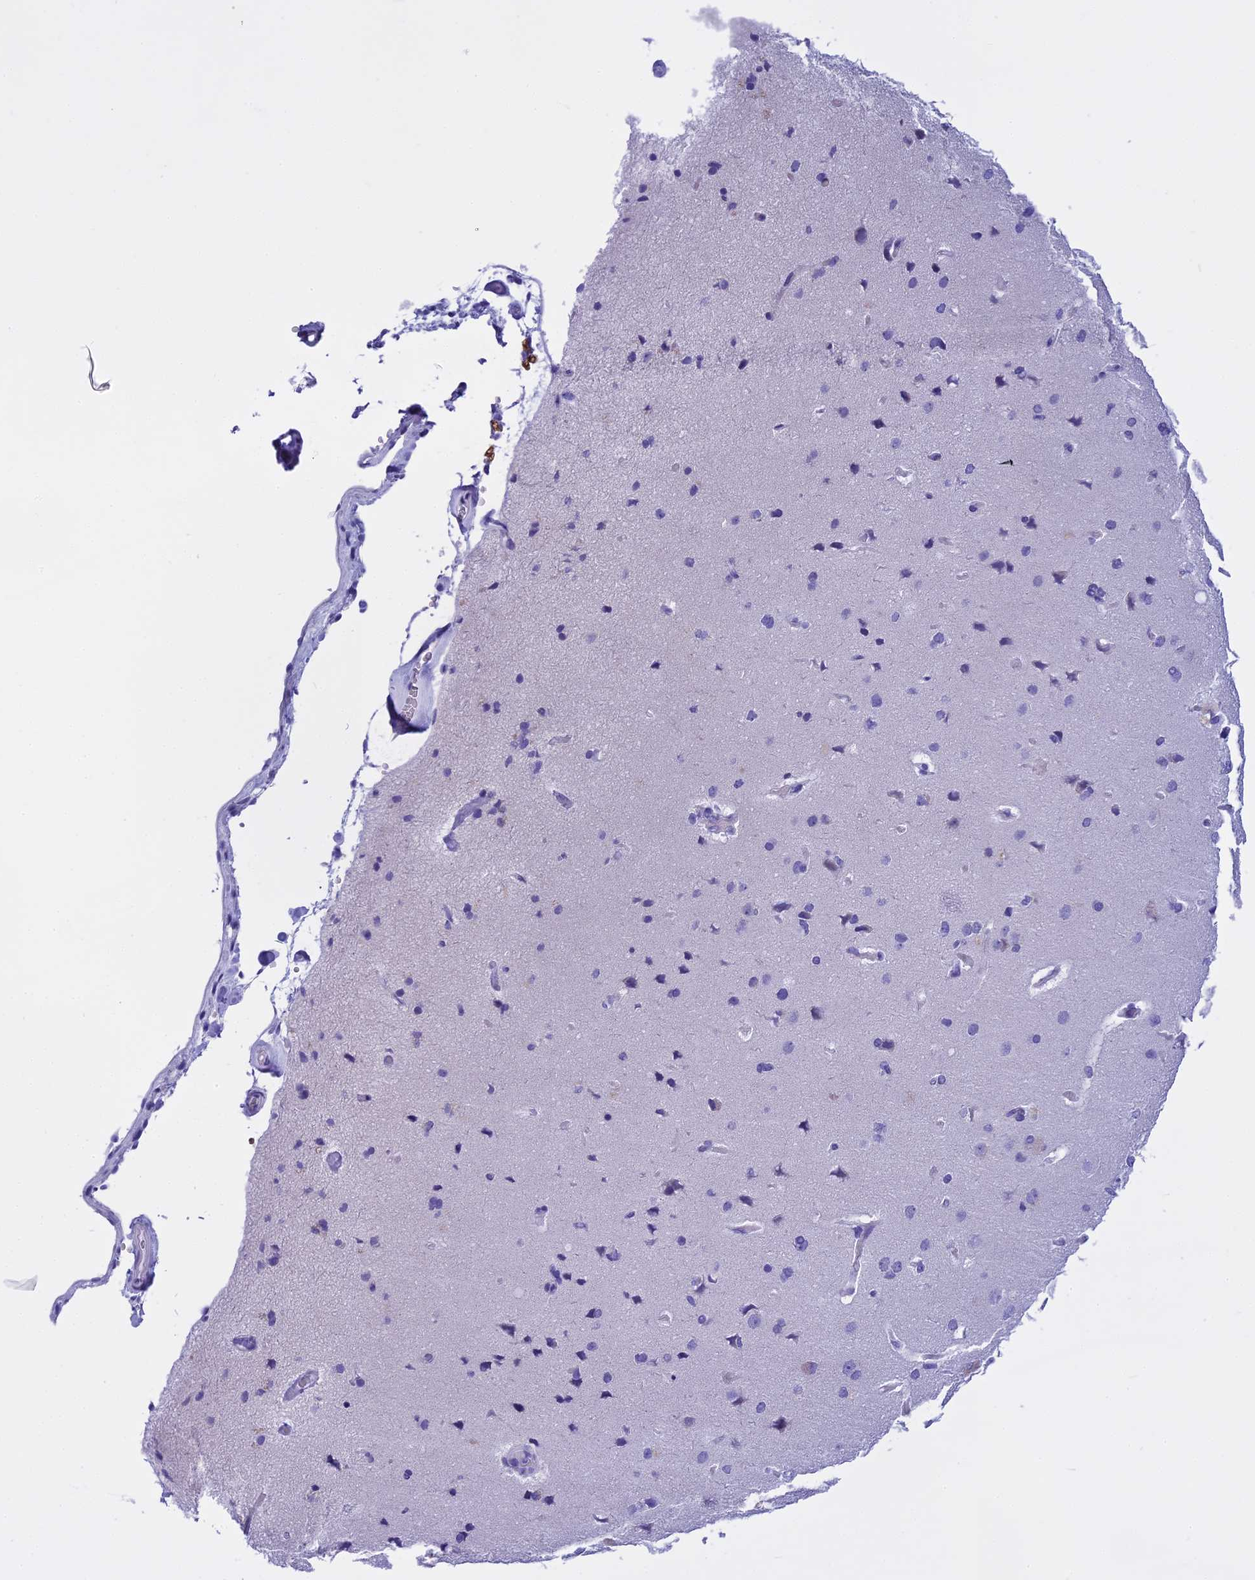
{"staining": {"intensity": "negative", "quantity": "none", "location": "none"}, "tissue": "cerebral cortex", "cell_type": "Endothelial cells", "image_type": "normal", "snomed": [{"axis": "morphology", "description": "Normal tissue, NOS"}, {"axis": "topography", "description": "Cerebral cortex"}], "caption": "Immunohistochemical staining of benign human cerebral cortex displays no significant positivity in endothelial cells.", "gene": "KCTD14", "patient": {"sex": "male", "age": 62}}